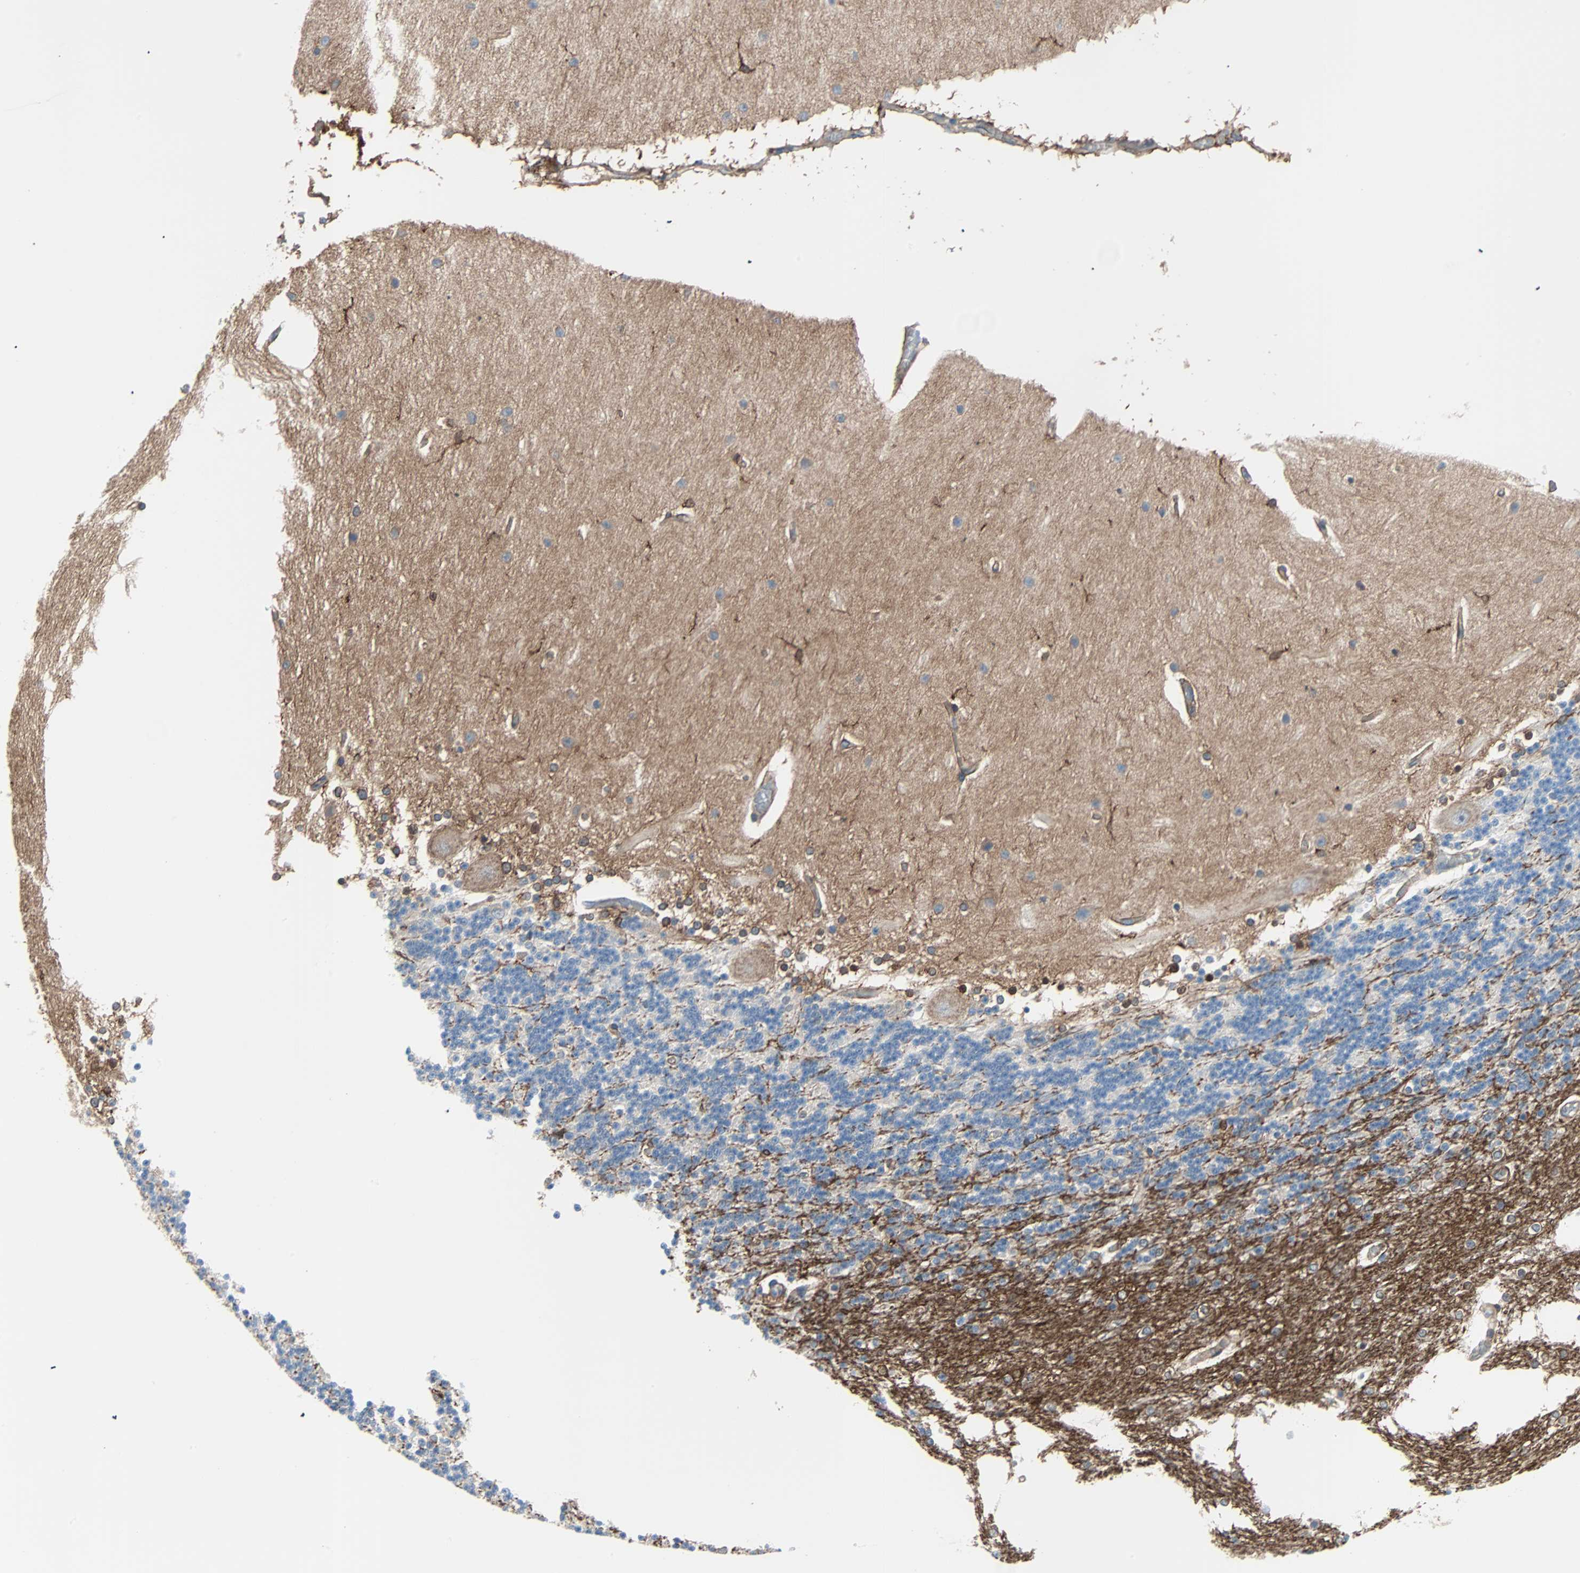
{"staining": {"intensity": "negative", "quantity": "none", "location": "none"}, "tissue": "cerebellum", "cell_type": "Cells in granular layer", "image_type": "normal", "snomed": [{"axis": "morphology", "description": "Normal tissue, NOS"}, {"axis": "topography", "description": "Cerebellum"}], "caption": "This is a histopathology image of immunohistochemistry staining of unremarkable cerebellum, which shows no staining in cells in granular layer.", "gene": "EPB41L2", "patient": {"sex": "female", "age": 54}}